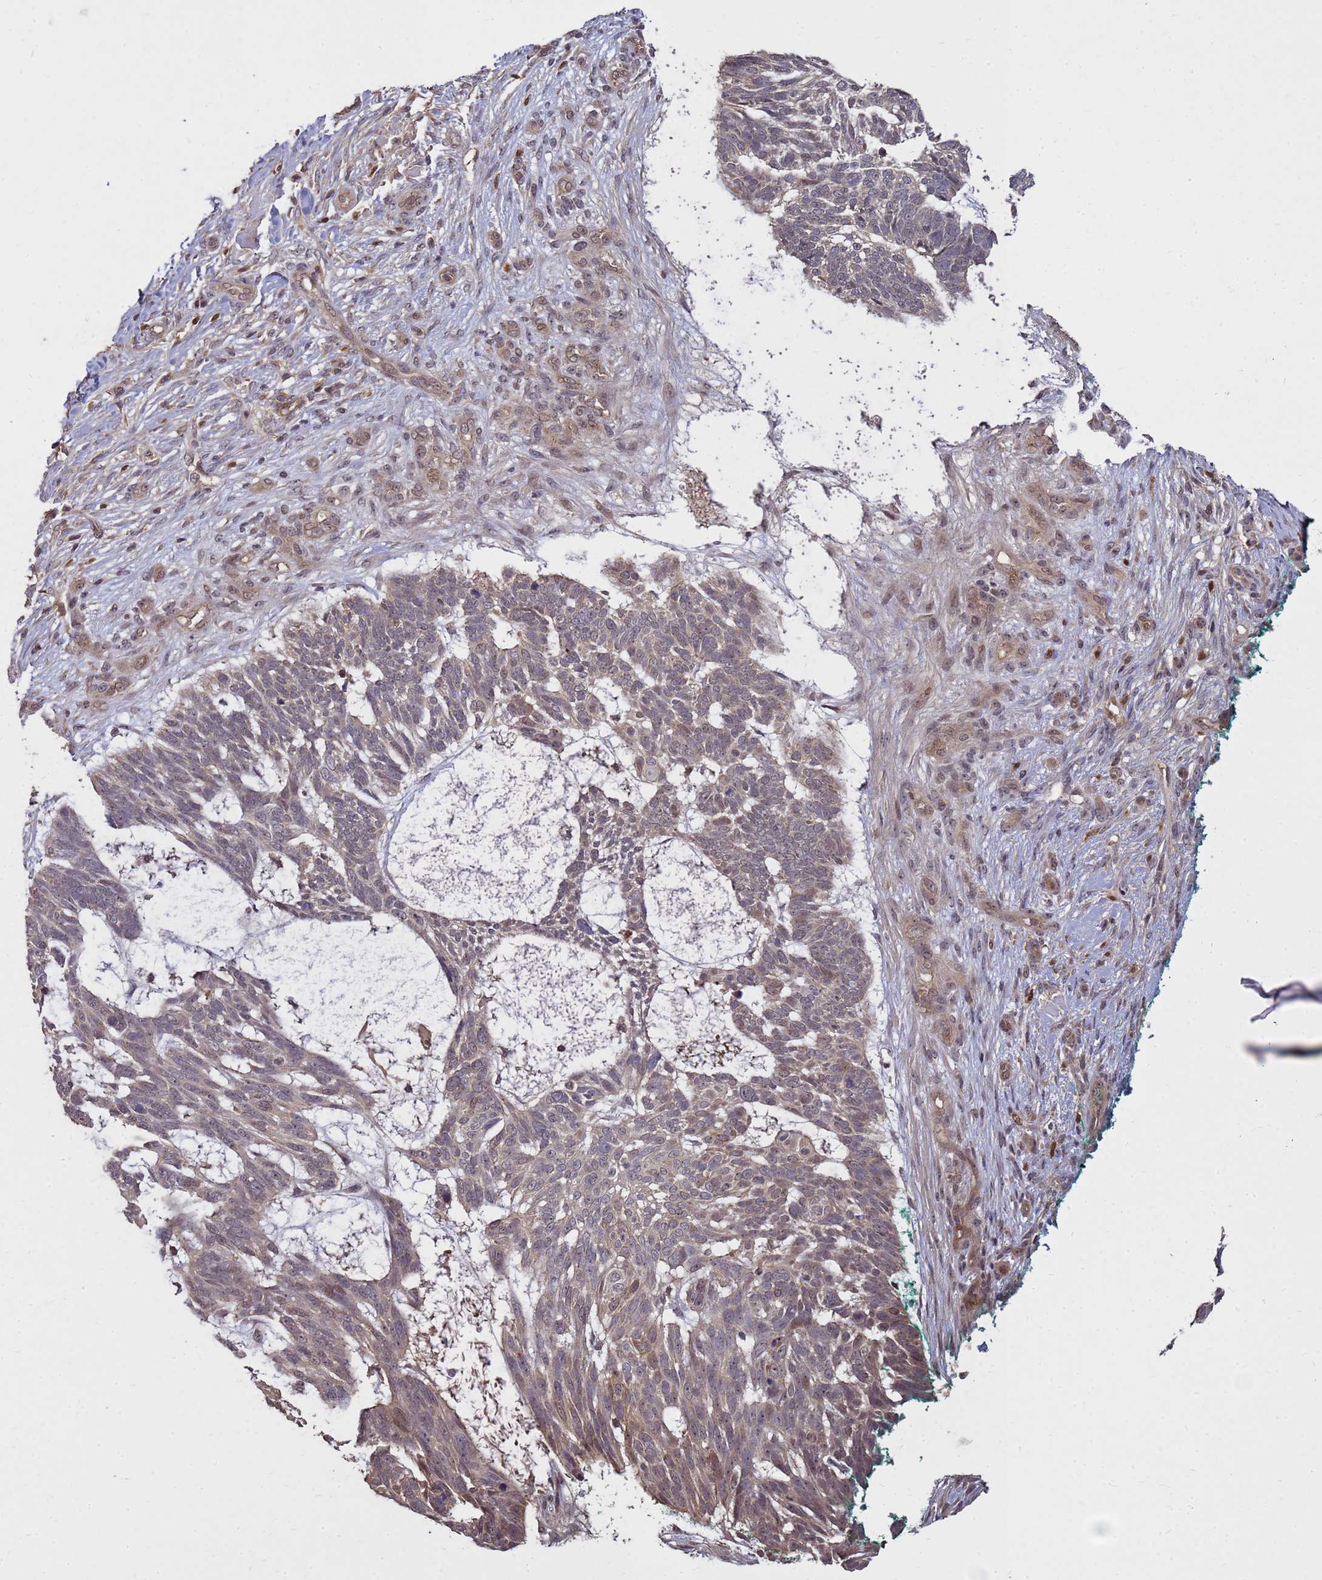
{"staining": {"intensity": "weak", "quantity": "25%-75%", "location": "cytoplasmic/membranous"}, "tissue": "skin cancer", "cell_type": "Tumor cells", "image_type": "cancer", "snomed": [{"axis": "morphology", "description": "Basal cell carcinoma"}, {"axis": "topography", "description": "Skin"}], "caption": "An image of skin cancer stained for a protein shows weak cytoplasmic/membranous brown staining in tumor cells.", "gene": "CRBN", "patient": {"sex": "male", "age": 88}}